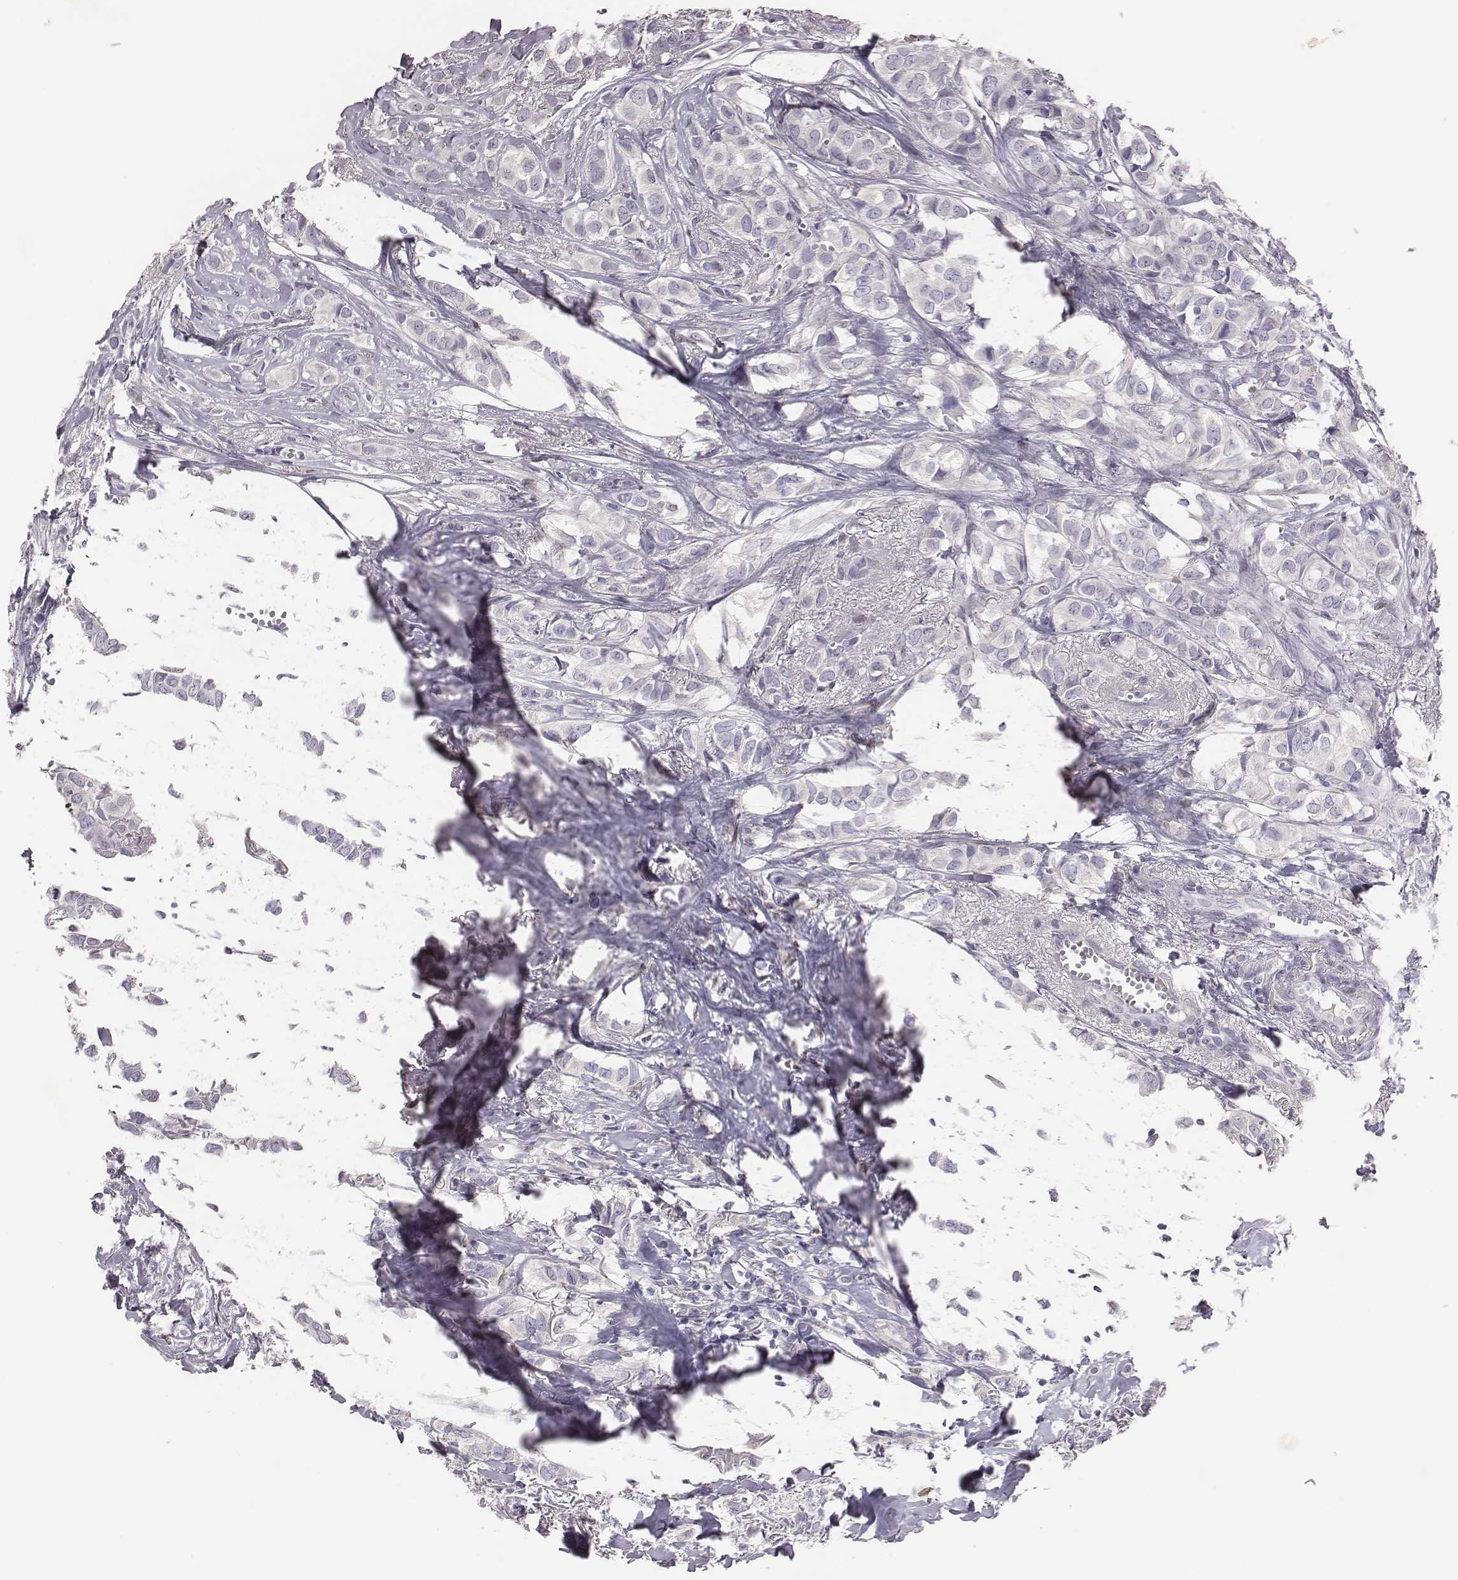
{"staining": {"intensity": "negative", "quantity": "none", "location": "none"}, "tissue": "breast cancer", "cell_type": "Tumor cells", "image_type": "cancer", "snomed": [{"axis": "morphology", "description": "Duct carcinoma"}, {"axis": "topography", "description": "Breast"}], "caption": "IHC photomicrograph of neoplastic tissue: breast intraductal carcinoma stained with DAB shows no significant protein staining in tumor cells.", "gene": "EN1", "patient": {"sex": "female", "age": 85}}